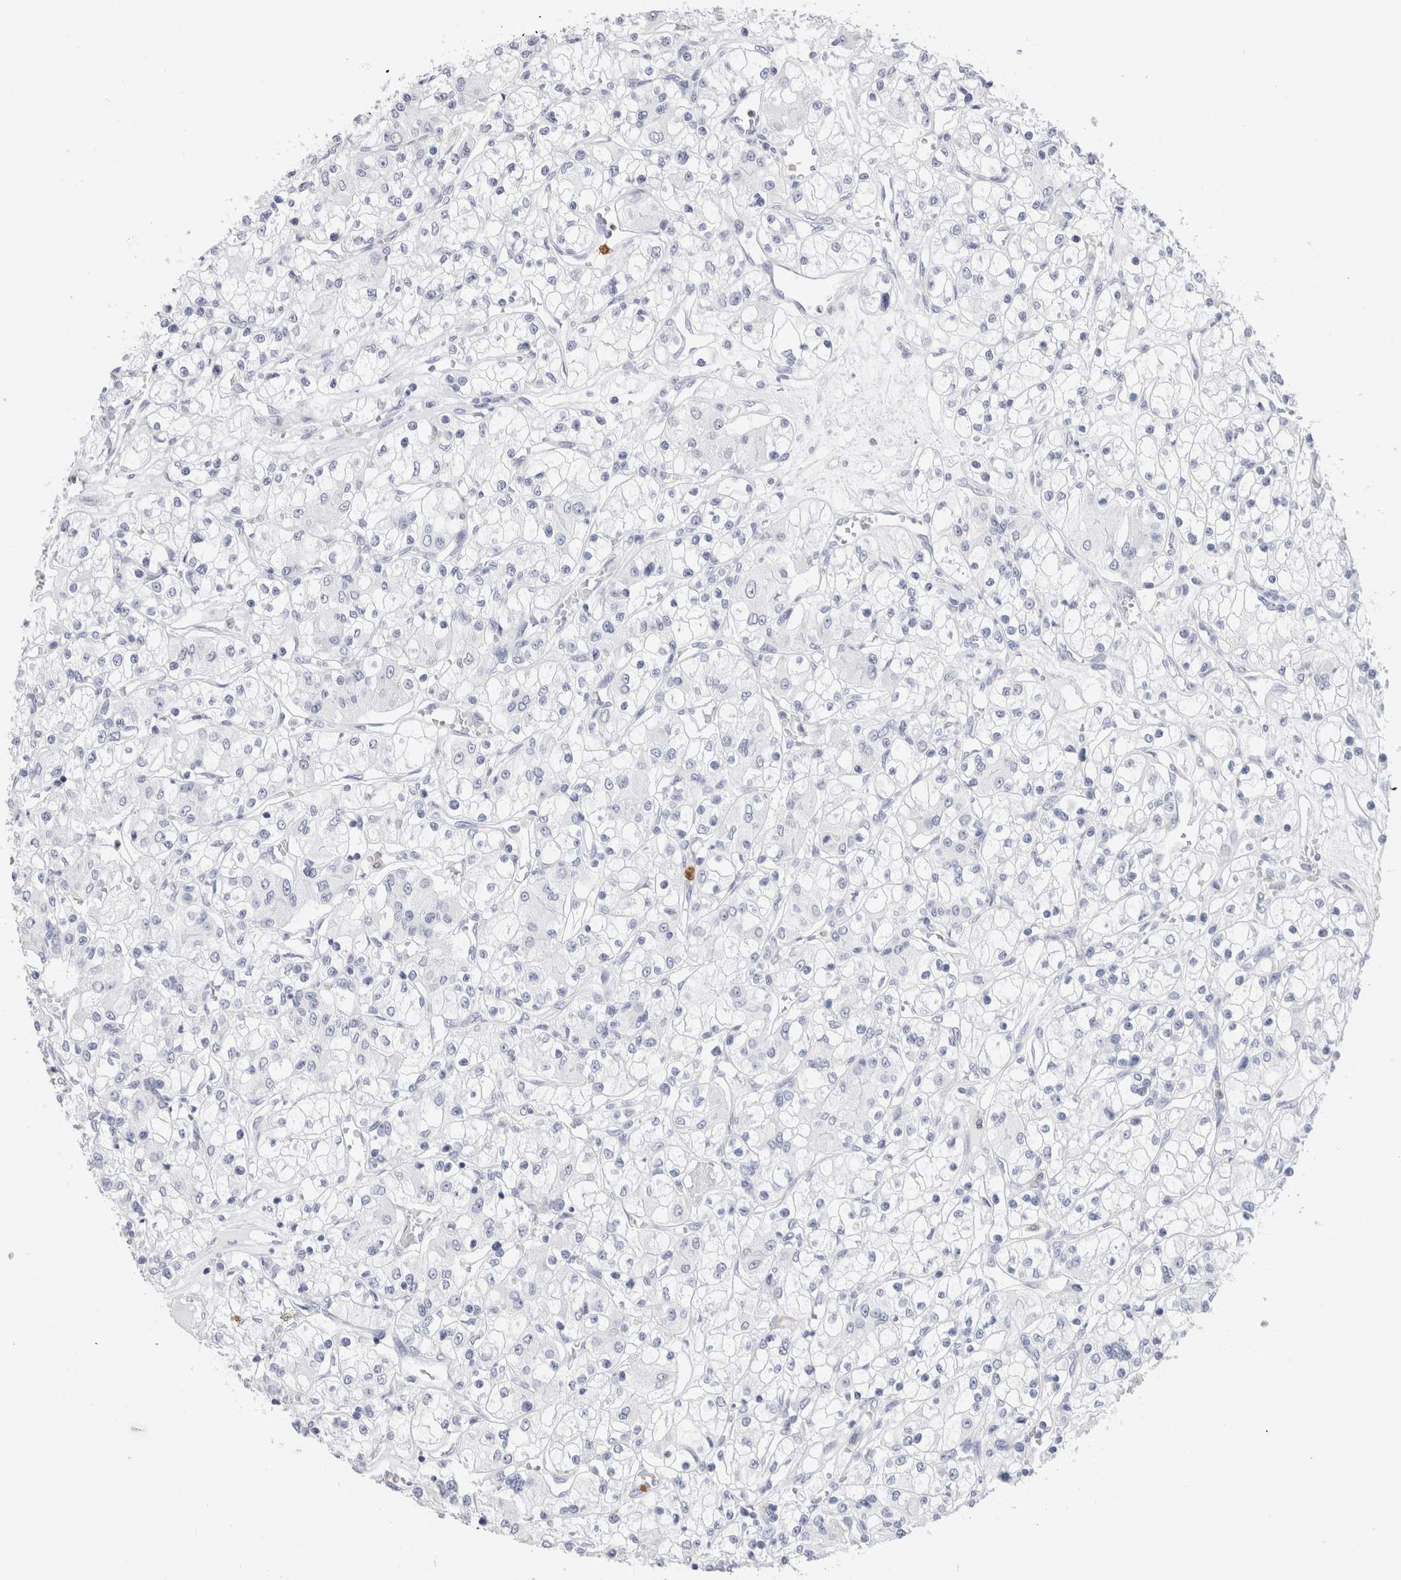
{"staining": {"intensity": "negative", "quantity": "none", "location": "none"}, "tissue": "renal cancer", "cell_type": "Tumor cells", "image_type": "cancer", "snomed": [{"axis": "morphology", "description": "Adenocarcinoma, NOS"}, {"axis": "topography", "description": "Kidney"}], "caption": "Immunohistochemistry (IHC) histopathology image of neoplastic tissue: renal adenocarcinoma stained with DAB shows no significant protein positivity in tumor cells.", "gene": "SLC10A5", "patient": {"sex": "female", "age": 59}}